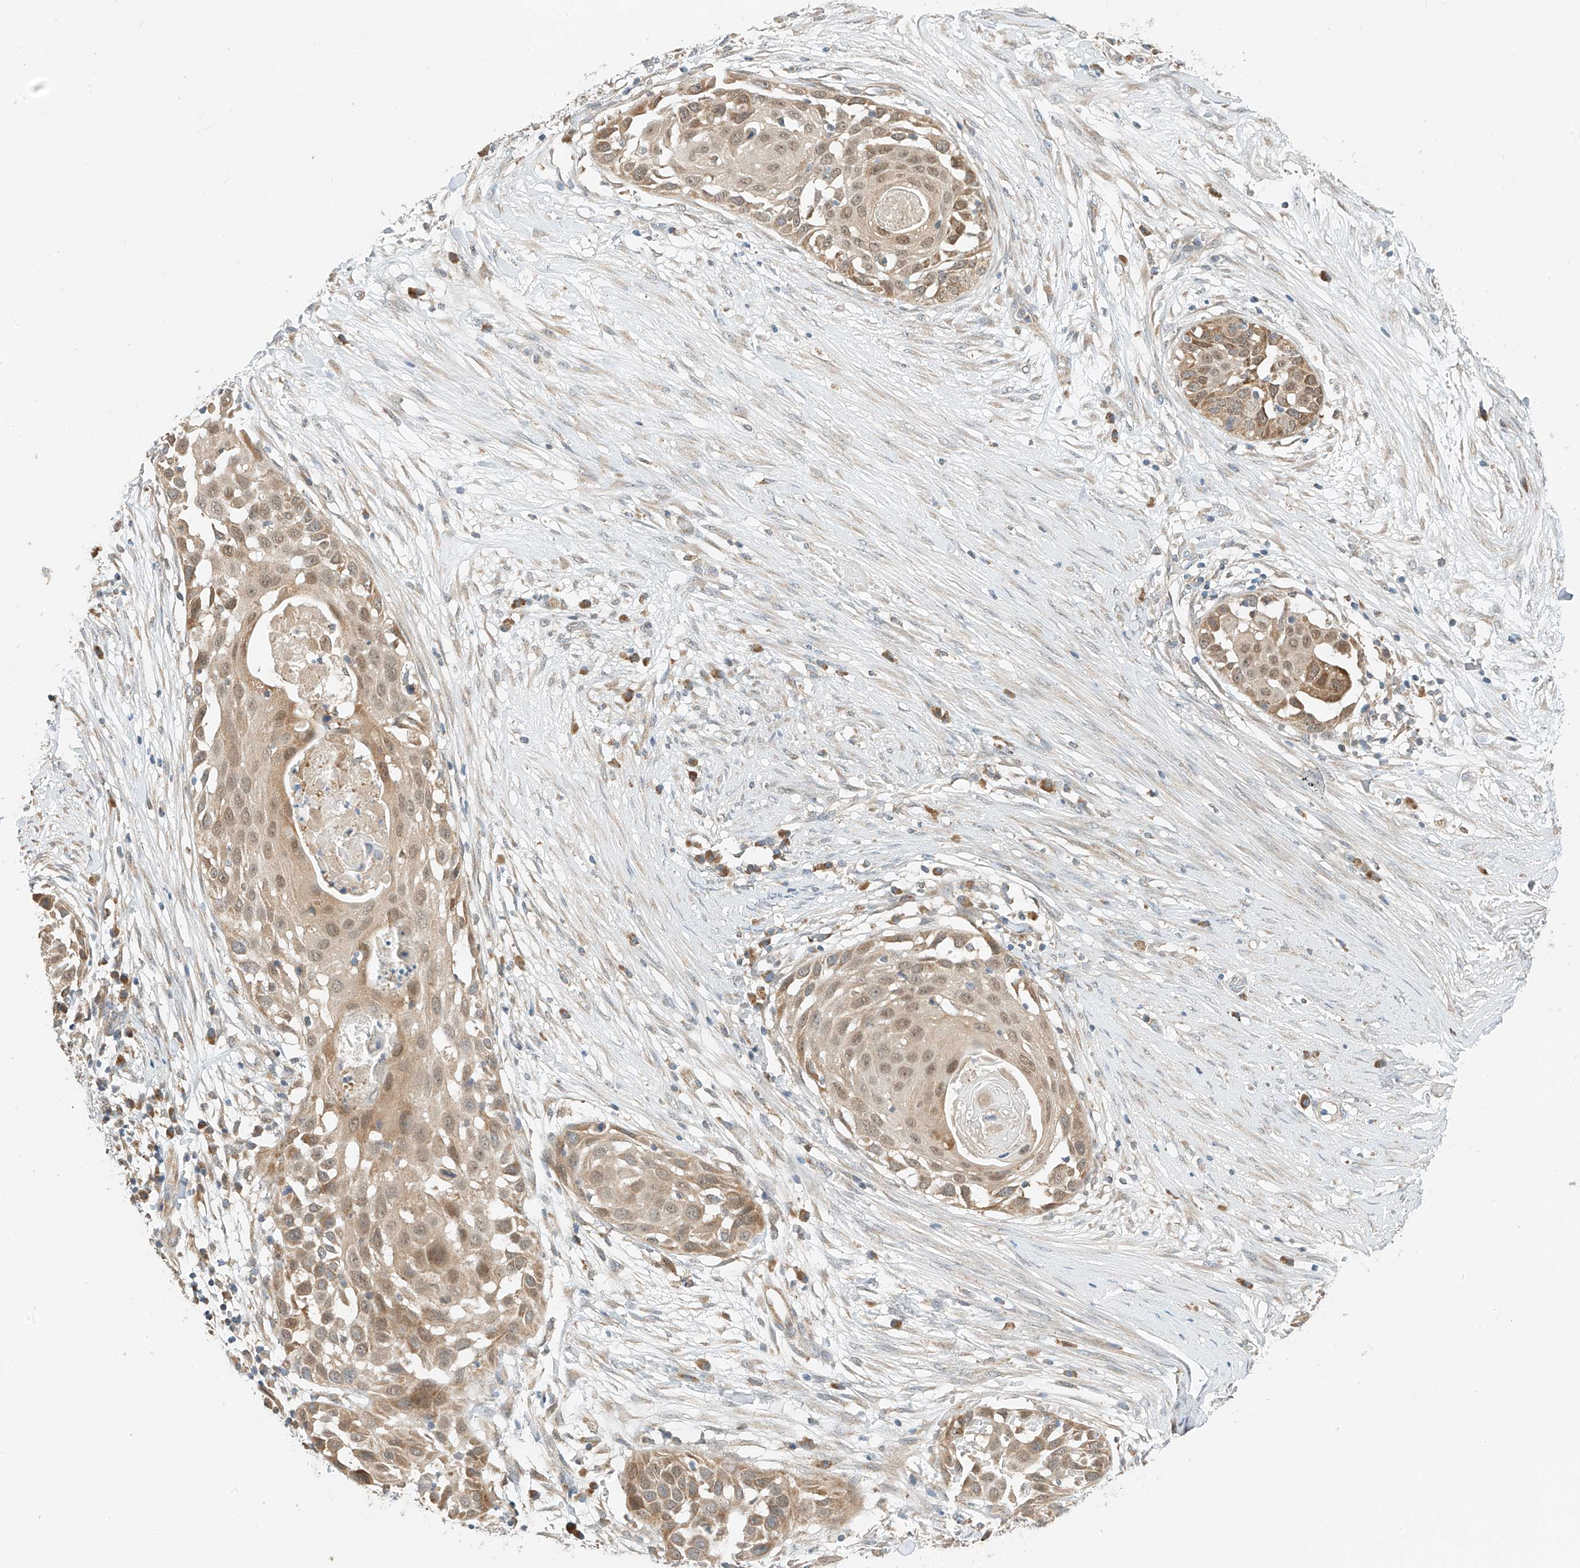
{"staining": {"intensity": "moderate", "quantity": "25%-75%", "location": "cytoplasmic/membranous,nuclear"}, "tissue": "skin cancer", "cell_type": "Tumor cells", "image_type": "cancer", "snomed": [{"axis": "morphology", "description": "Squamous cell carcinoma, NOS"}, {"axis": "topography", "description": "Skin"}], "caption": "A brown stain highlights moderate cytoplasmic/membranous and nuclear expression of a protein in human skin cancer (squamous cell carcinoma) tumor cells.", "gene": "PPA2", "patient": {"sex": "female", "age": 44}}